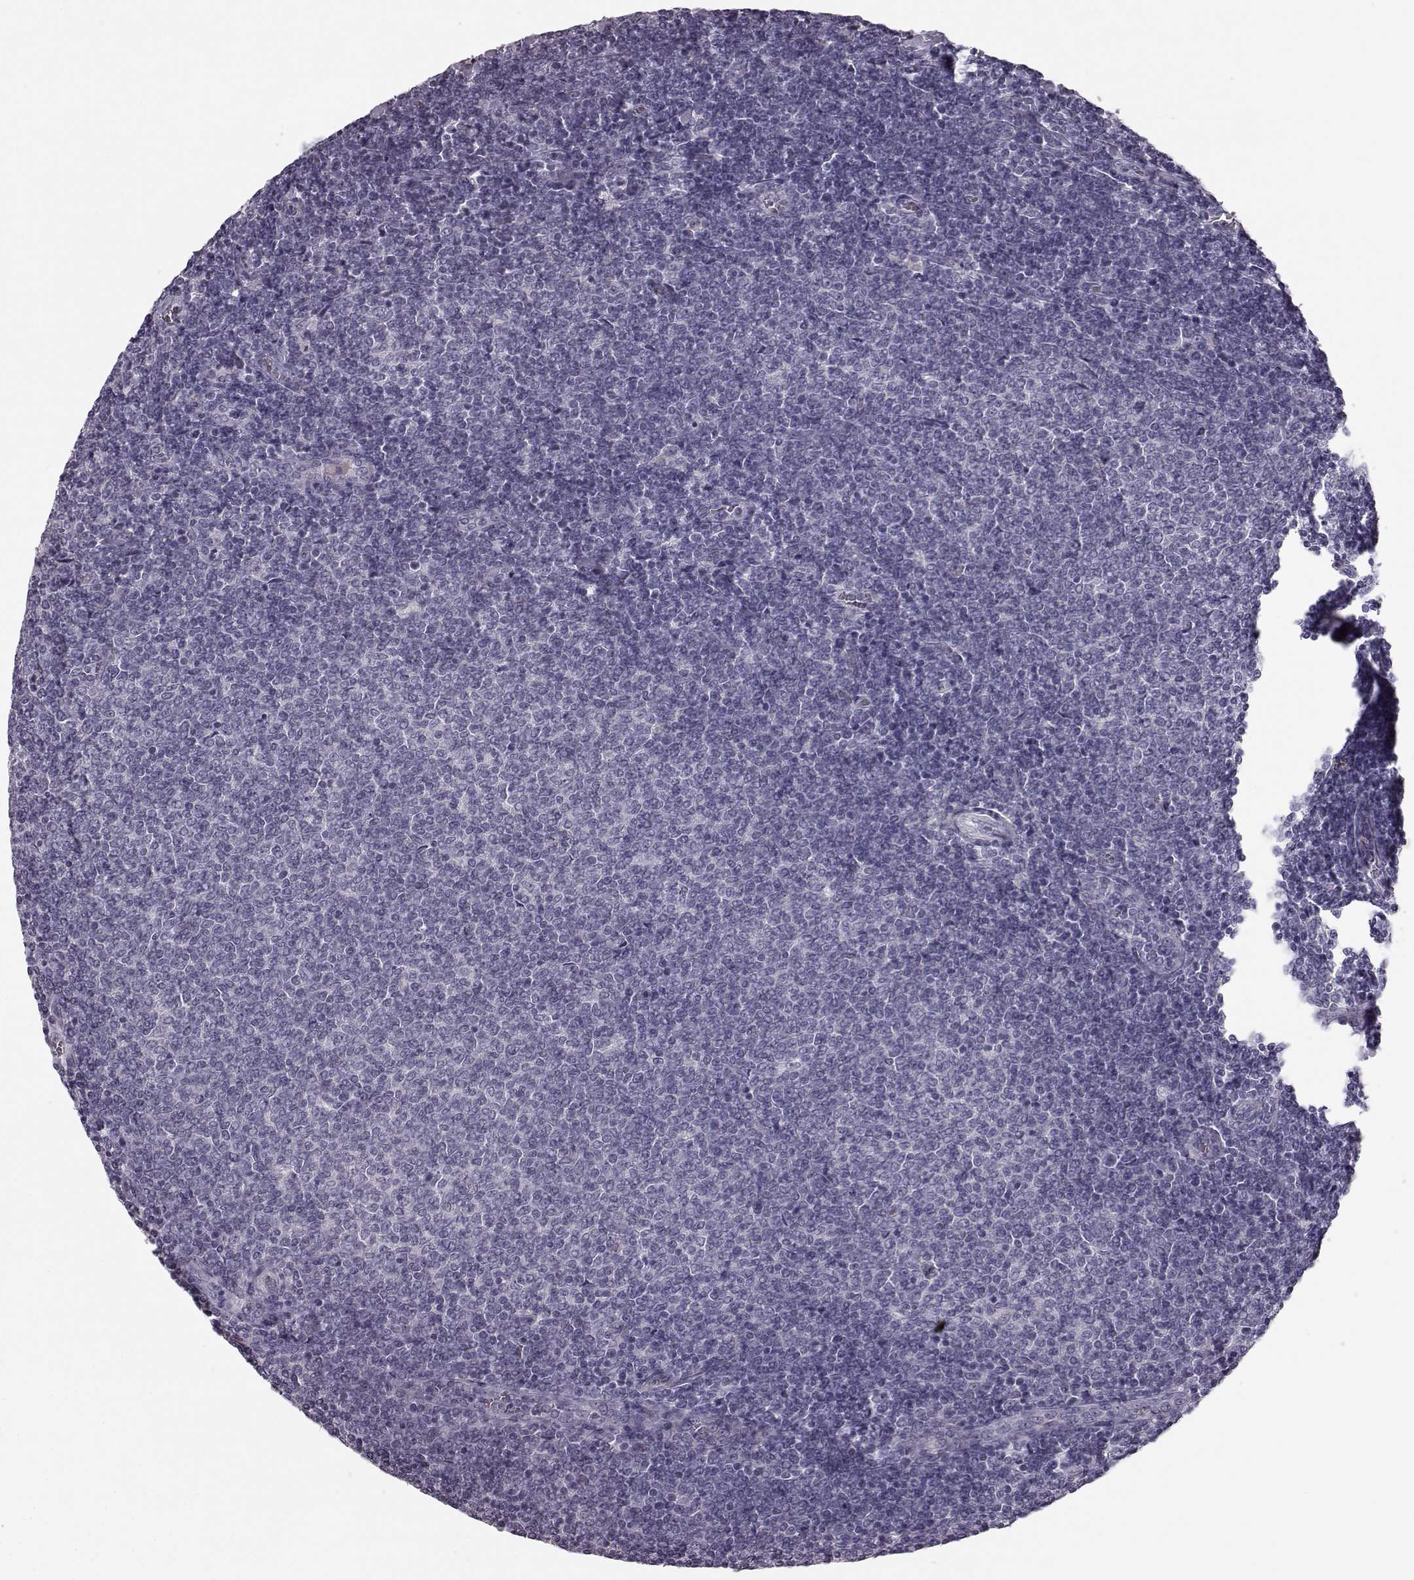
{"staining": {"intensity": "negative", "quantity": "none", "location": "none"}, "tissue": "lymphoma", "cell_type": "Tumor cells", "image_type": "cancer", "snomed": [{"axis": "morphology", "description": "Malignant lymphoma, non-Hodgkin's type, Low grade"}, {"axis": "topography", "description": "Lymph node"}], "caption": "There is no significant staining in tumor cells of malignant lymphoma, non-Hodgkin's type (low-grade).", "gene": "ZNF433", "patient": {"sex": "male", "age": 52}}